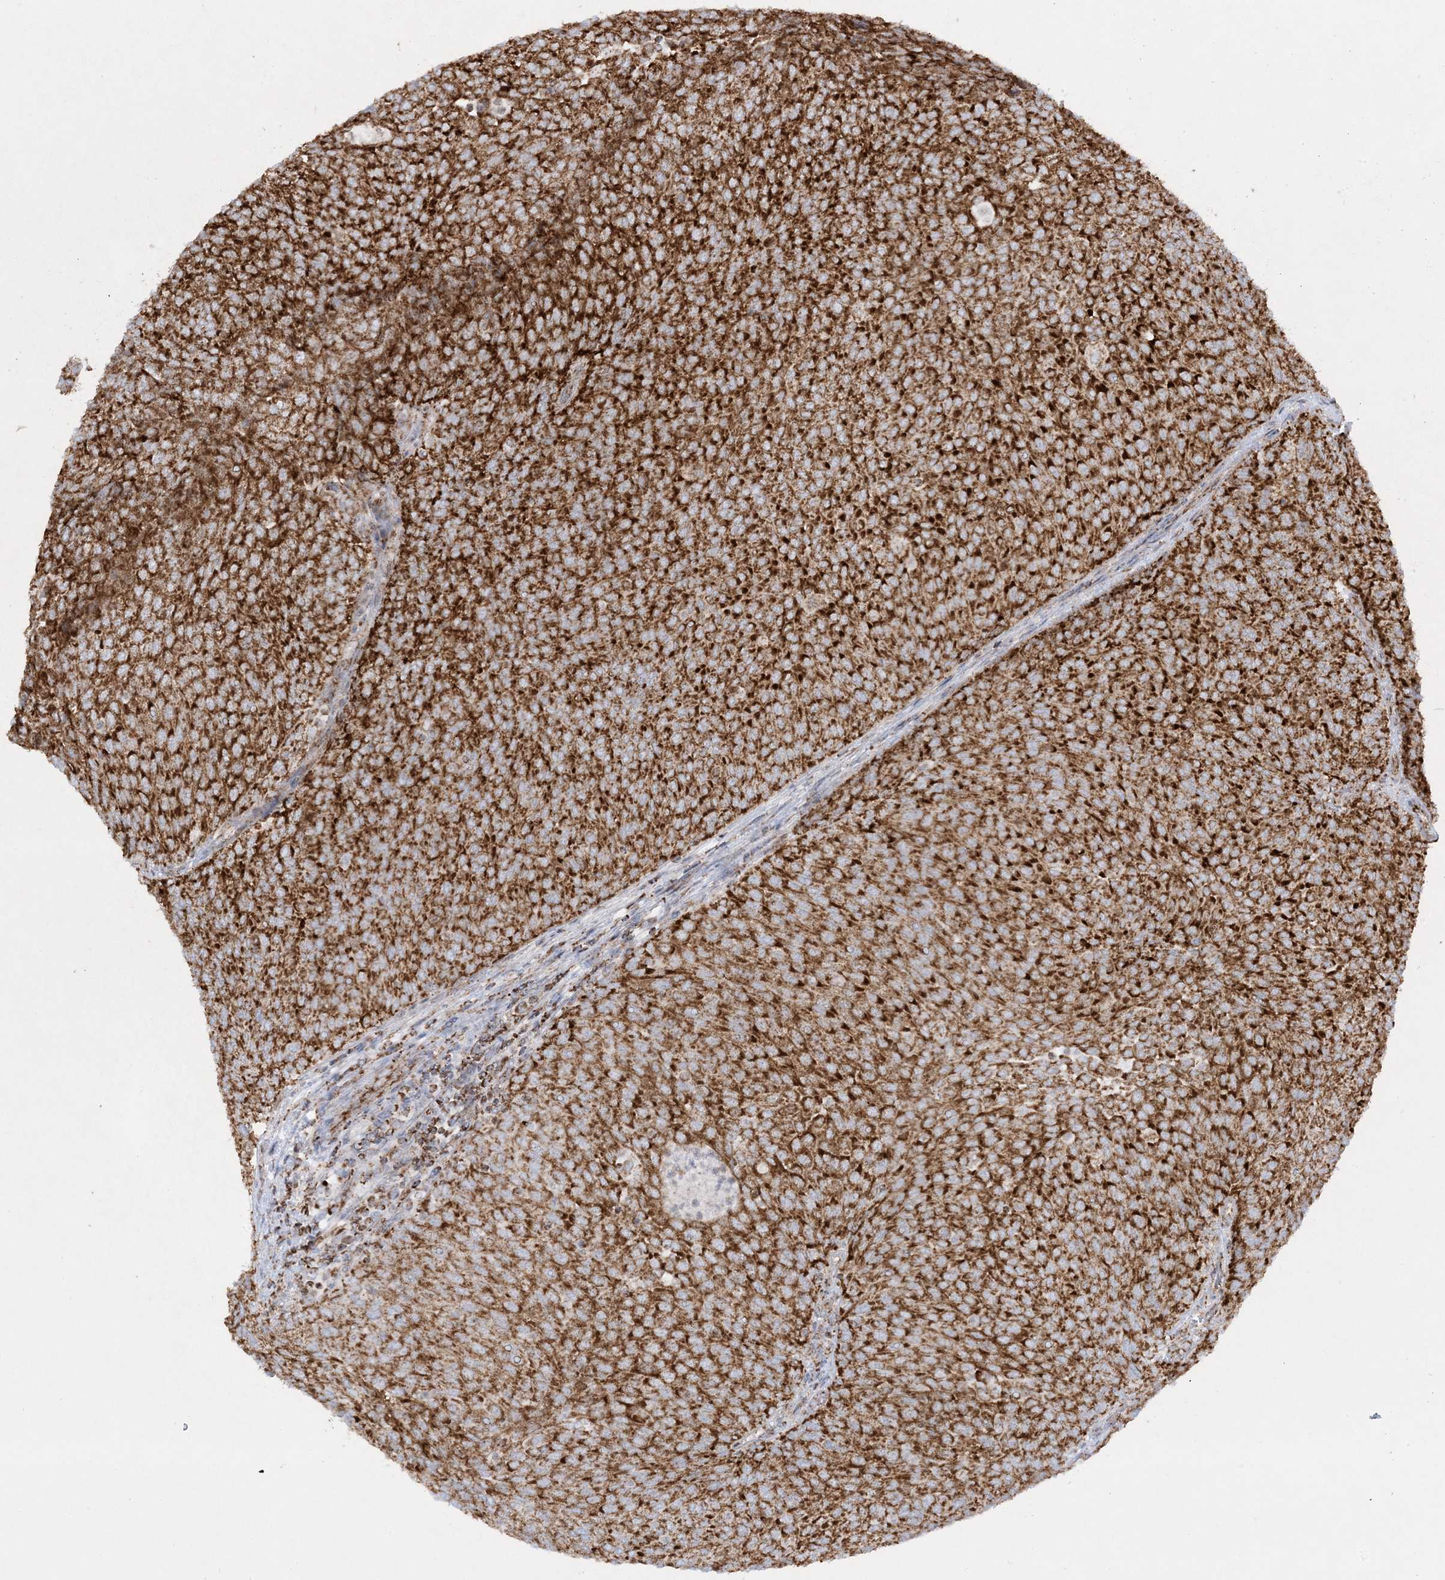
{"staining": {"intensity": "strong", "quantity": ">75%", "location": "cytoplasmic/membranous"}, "tissue": "urothelial cancer", "cell_type": "Tumor cells", "image_type": "cancer", "snomed": [{"axis": "morphology", "description": "Urothelial carcinoma, Low grade"}, {"axis": "topography", "description": "Urinary bladder"}], "caption": "IHC (DAB (3,3'-diaminobenzidine)) staining of human urothelial cancer shows strong cytoplasmic/membranous protein staining in approximately >75% of tumor cells.", "gene": "MRPS36", "patient": {"sex": "female", "age": 79}}